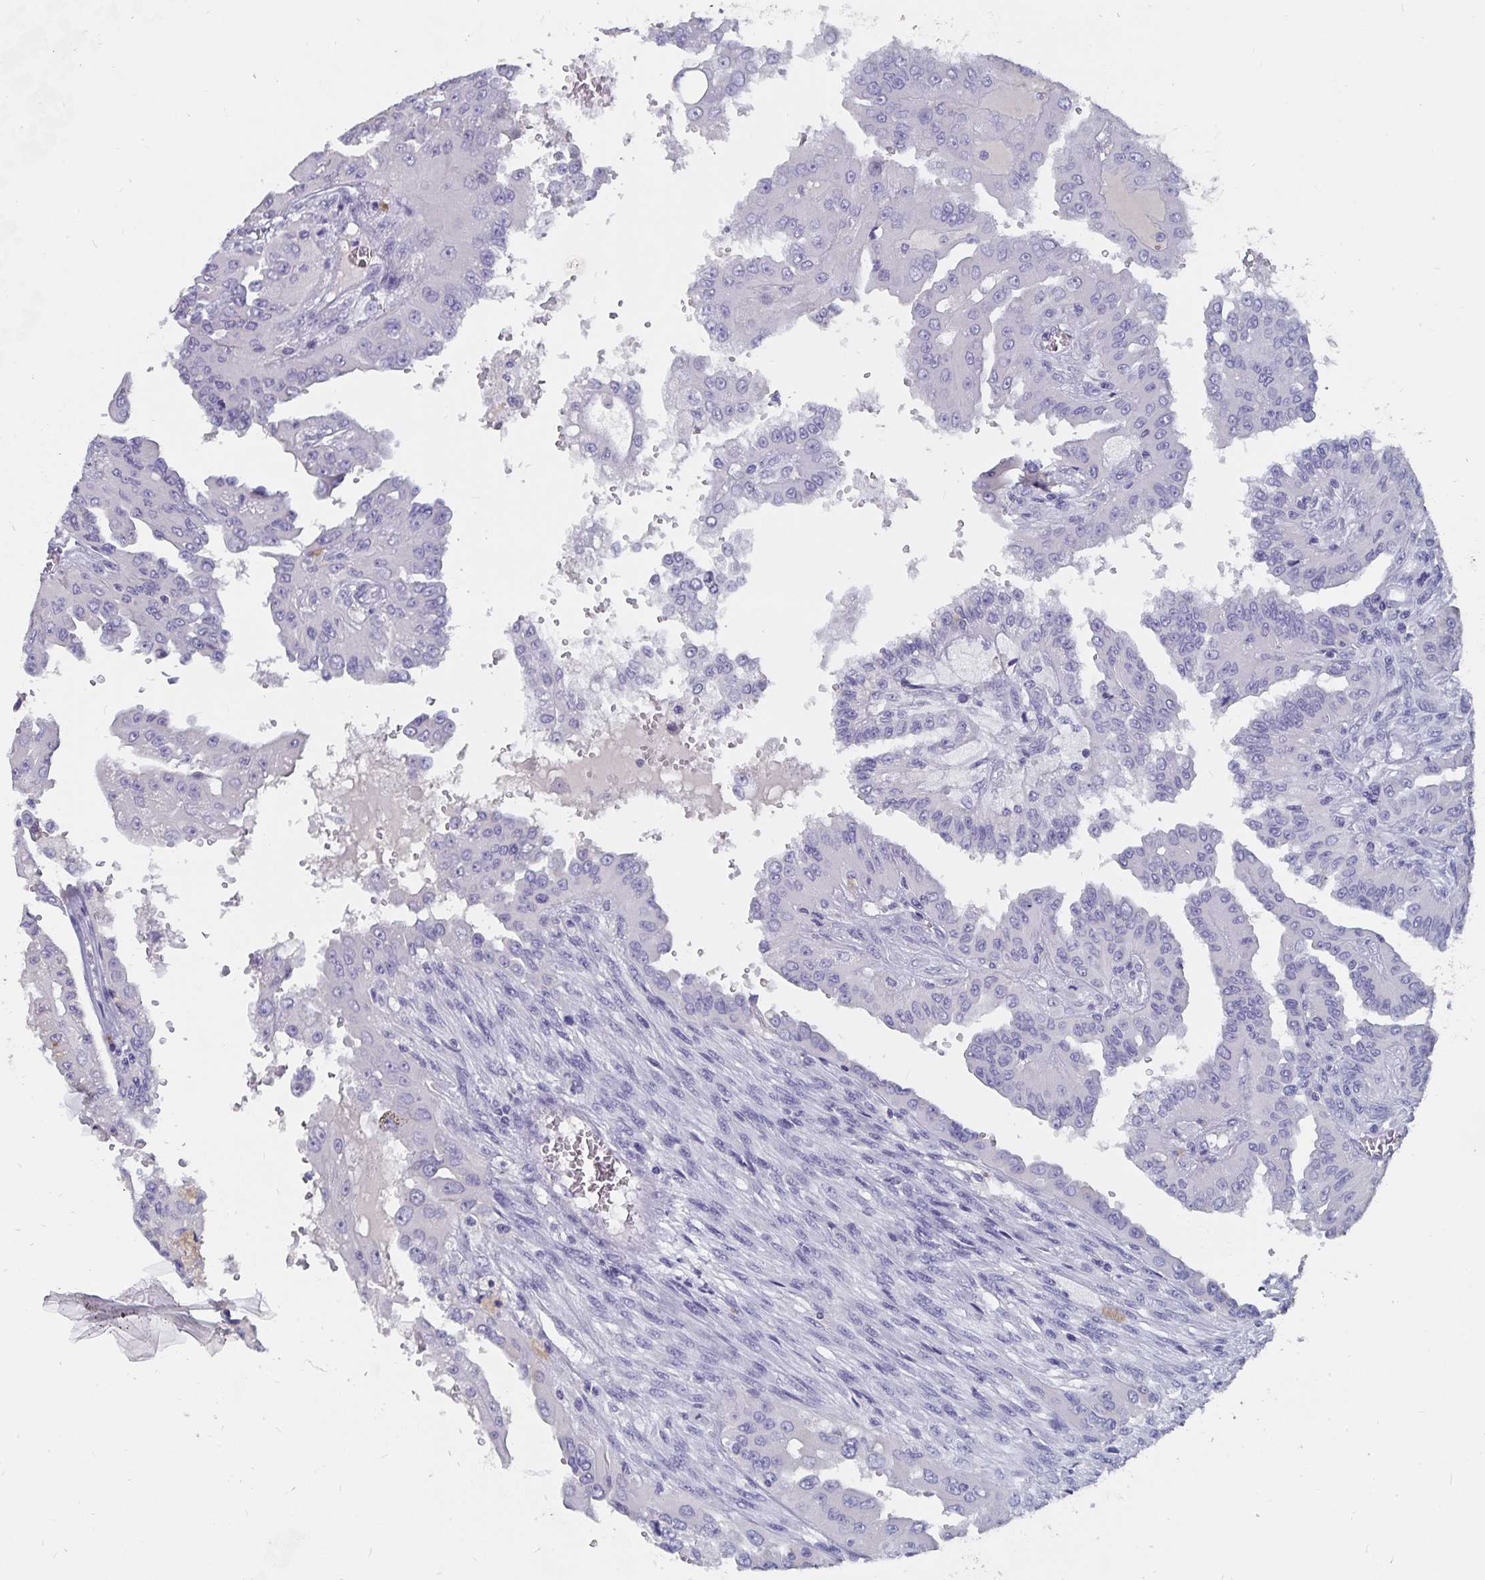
{"staining": {"intensity": "negative", "quantity": "none", "location": "none"}, "tissue": "renal cancer", "cell_type": "Tumor cells", "image_type": "cancer", "snomed": [{"axis": "morphology", "description": "Adenocarcinoma, NOS"}, {"axis": "topography", "description": "Kidney"}], "caption": "IHC micrograph of neoplastic tissue: adenocarcinoma (renal) stained with DAB (3,3'-diaminobenzidine) reveals no significant protein staining in tumor cells.", "gene": "CFAP69", "patient": {"sex": "male", "age": 58}}